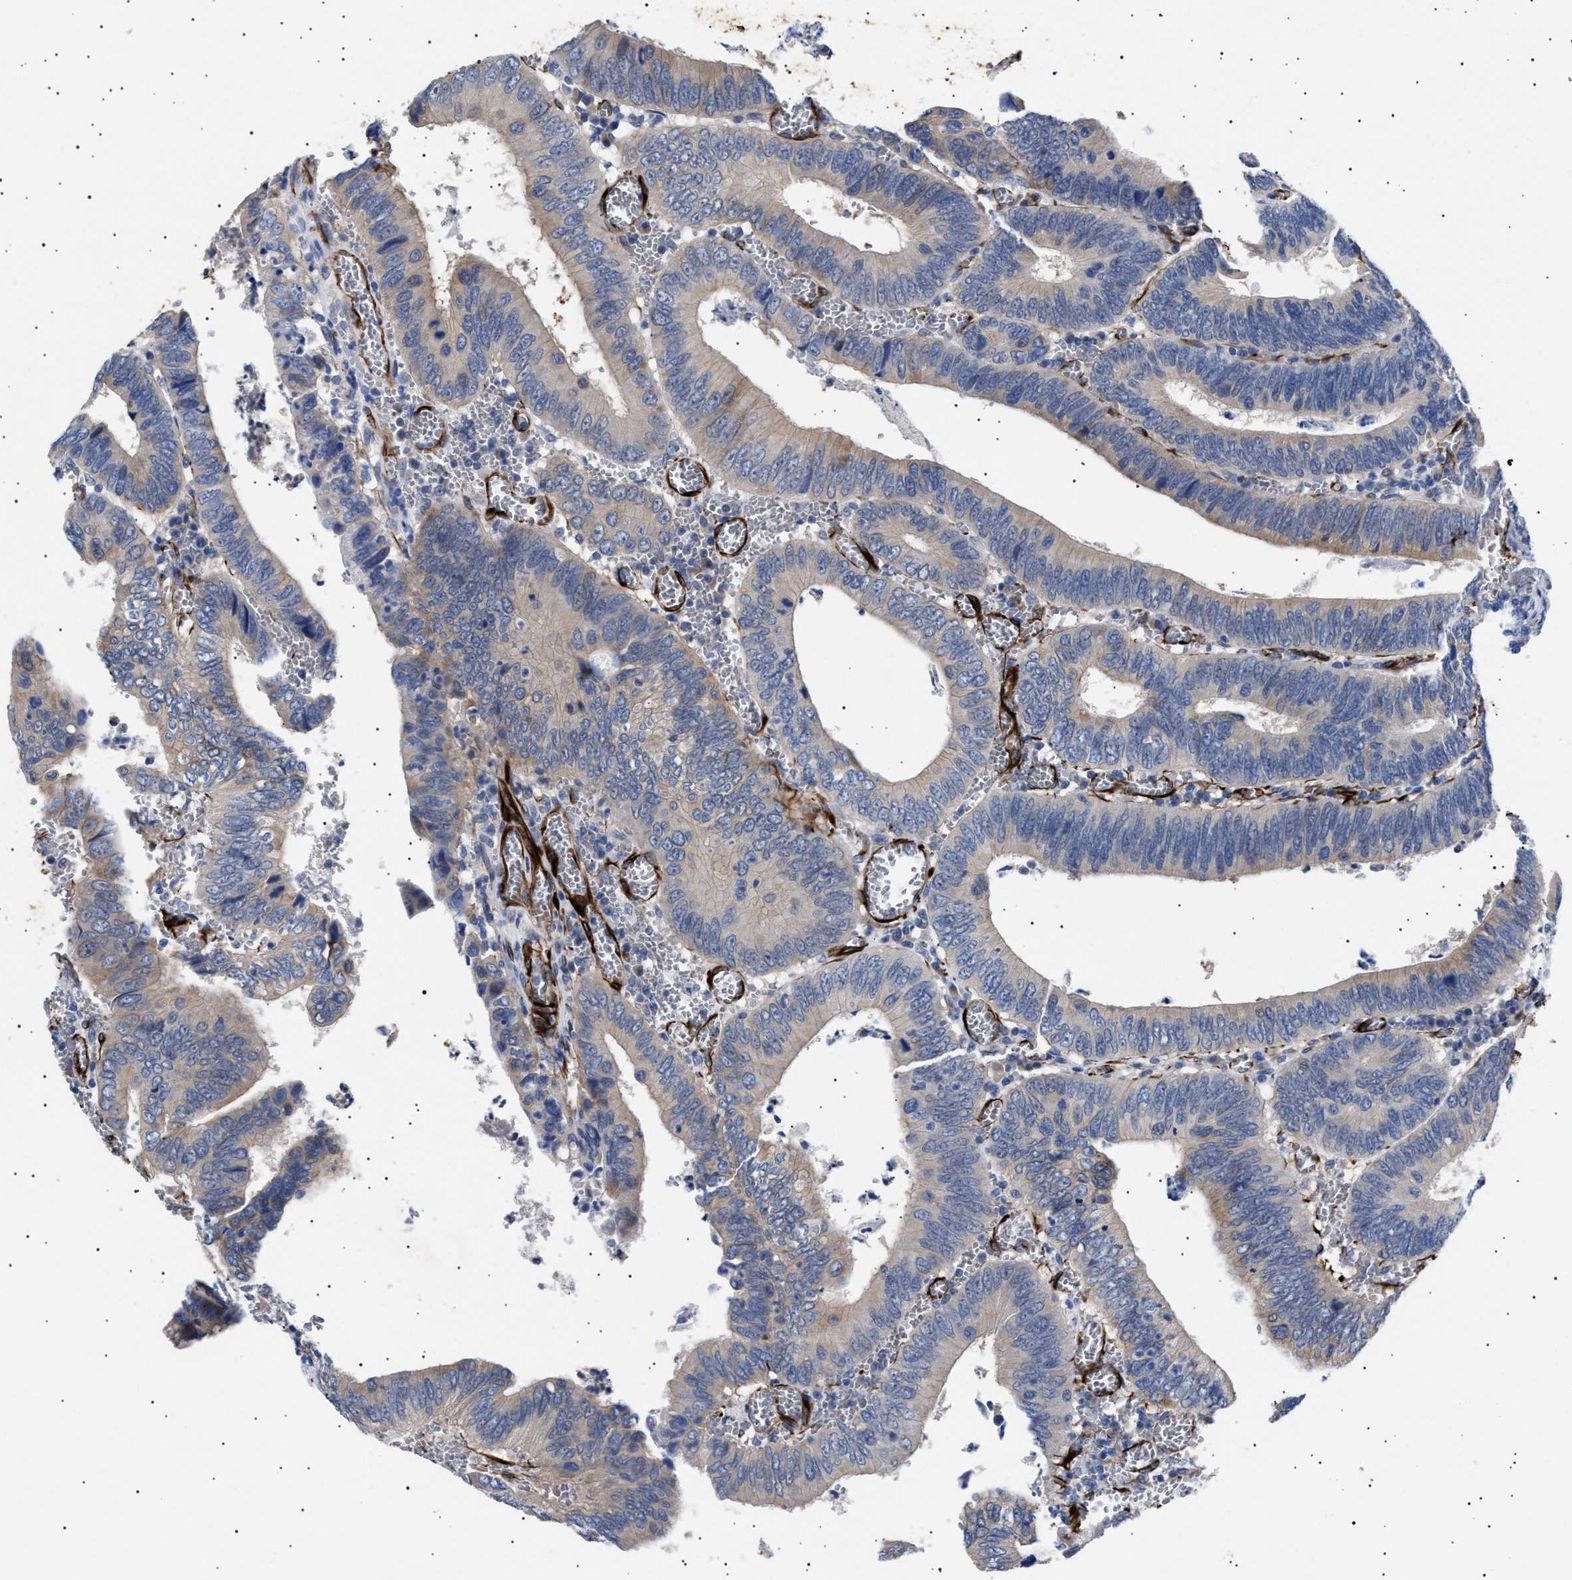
{"staining": {"intensity": "negative", "quantity": "none", "location": "none"}, "tissue": "colorectal cancer", "cell_type": "Tumor cells", "image_type": "cancer", "snomed": [{"axis": "morphology", "description": "Inflammation, NOS"}, {"axis": "morphology", "description": "Adenocarcinoma, NOS"}, {"axis": "topography", "description": "Colon"}], "caption": "Immunohistochemistry of colorectal cancer demonstrates no expression in tumor cells. (DAB IHC with hematoxylin counter stain).", "gene": "OLFML2A", "patient": {"sex": "male", "age": 72}}